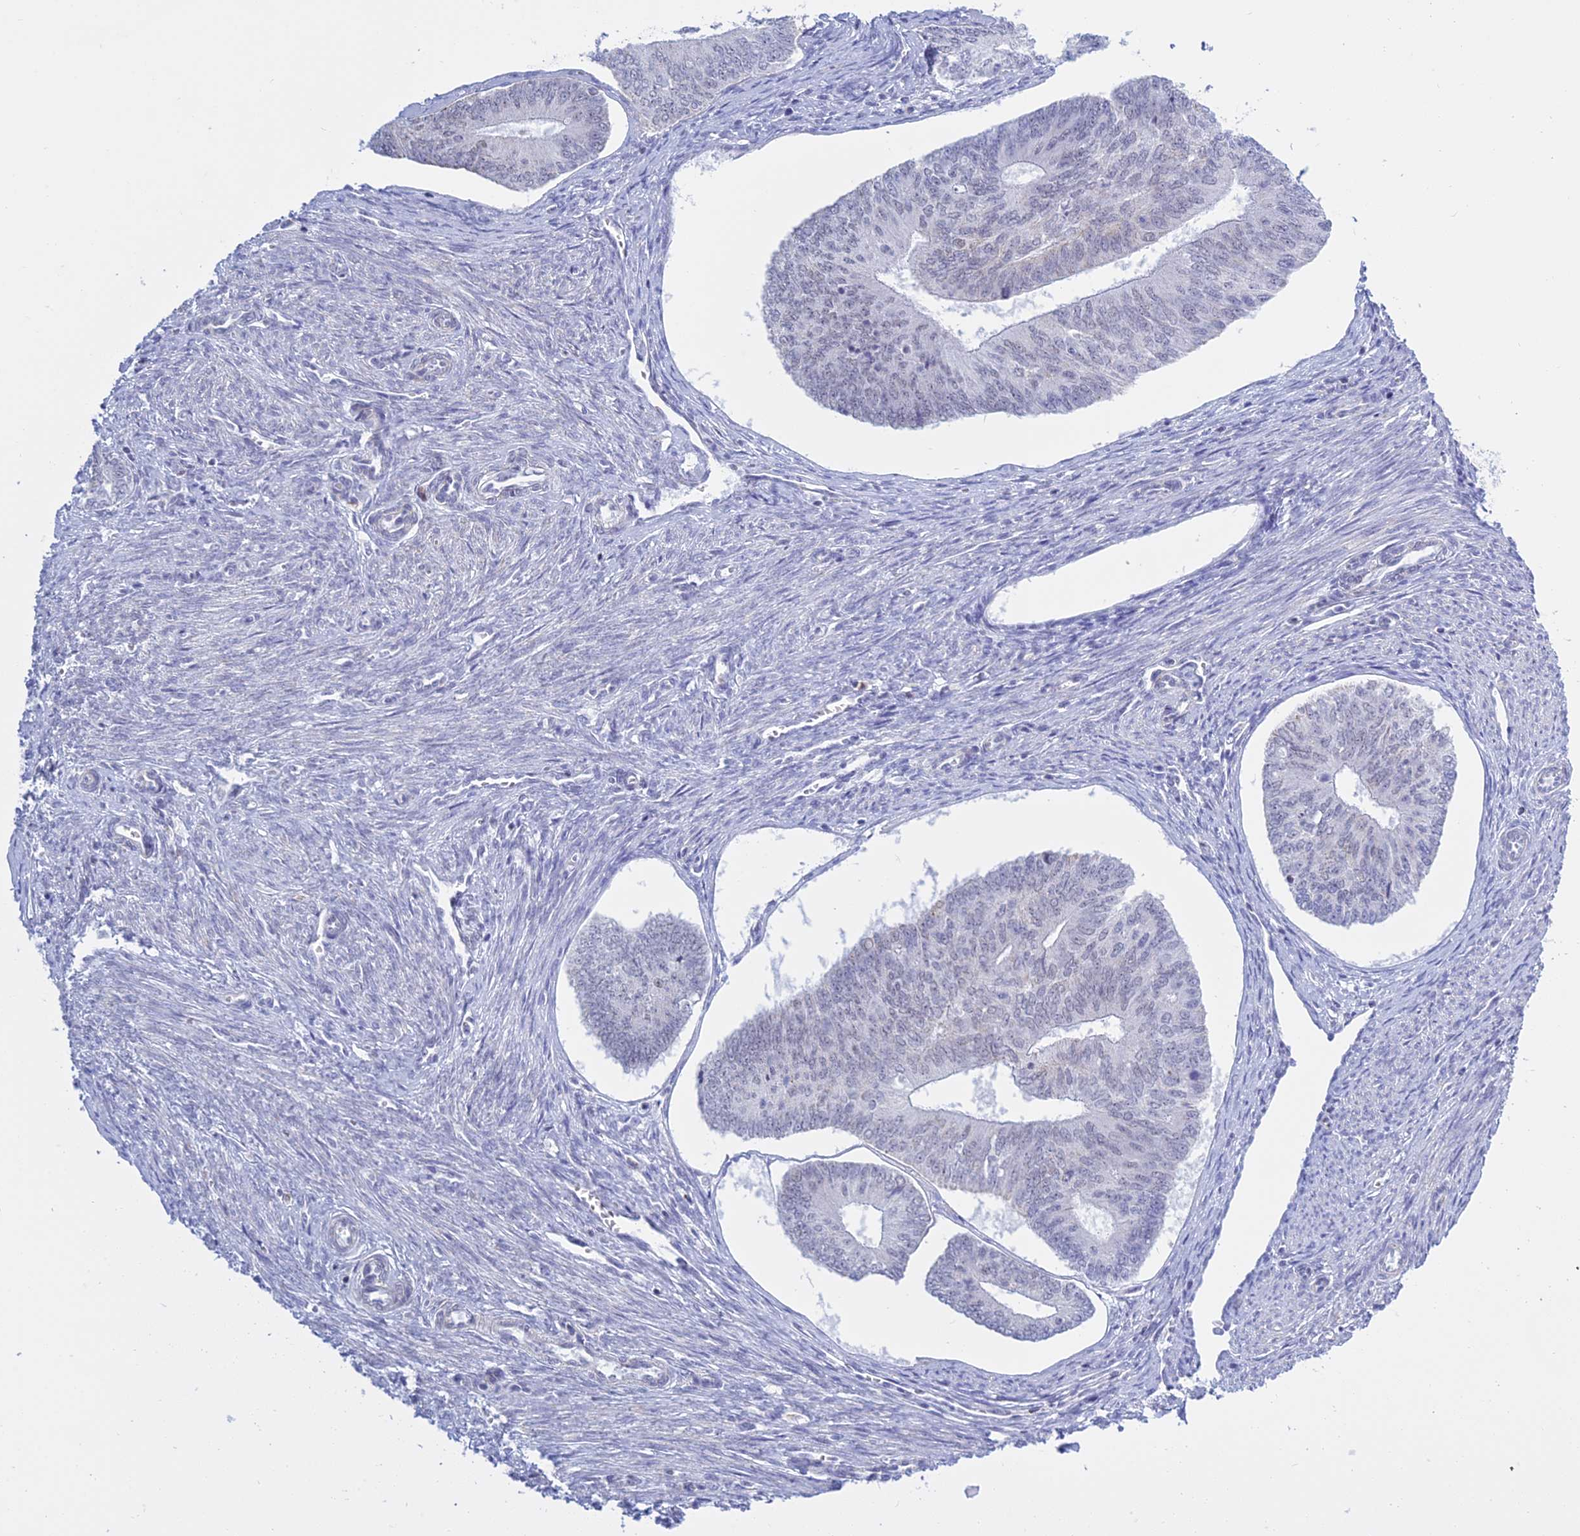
{"staining": {"intensity": "negative", "quantity": "none", "location": "none"}, "tissue": "endometrial cancer", "cell_type": "Tumor cells", "image_type": "cancer", "snomed": [{"axis": "morphology", "description": "Adenocarcinoma, NOS"}, {"axis": "topography", "description": "Endometrium"}], "caption": "High magnification brightfield microscopy of endometrial cancer (adenocarcinoma) stained with DAB (3,3'-diaminobenzidine) (brown) and counterstained with hematoxylin (blue): tumor cells show no significant positivity. (IHC, brightfield microscopy, high magnification).", "gene": "KLF14", "patient": {"sex": "female", "age": 68}}